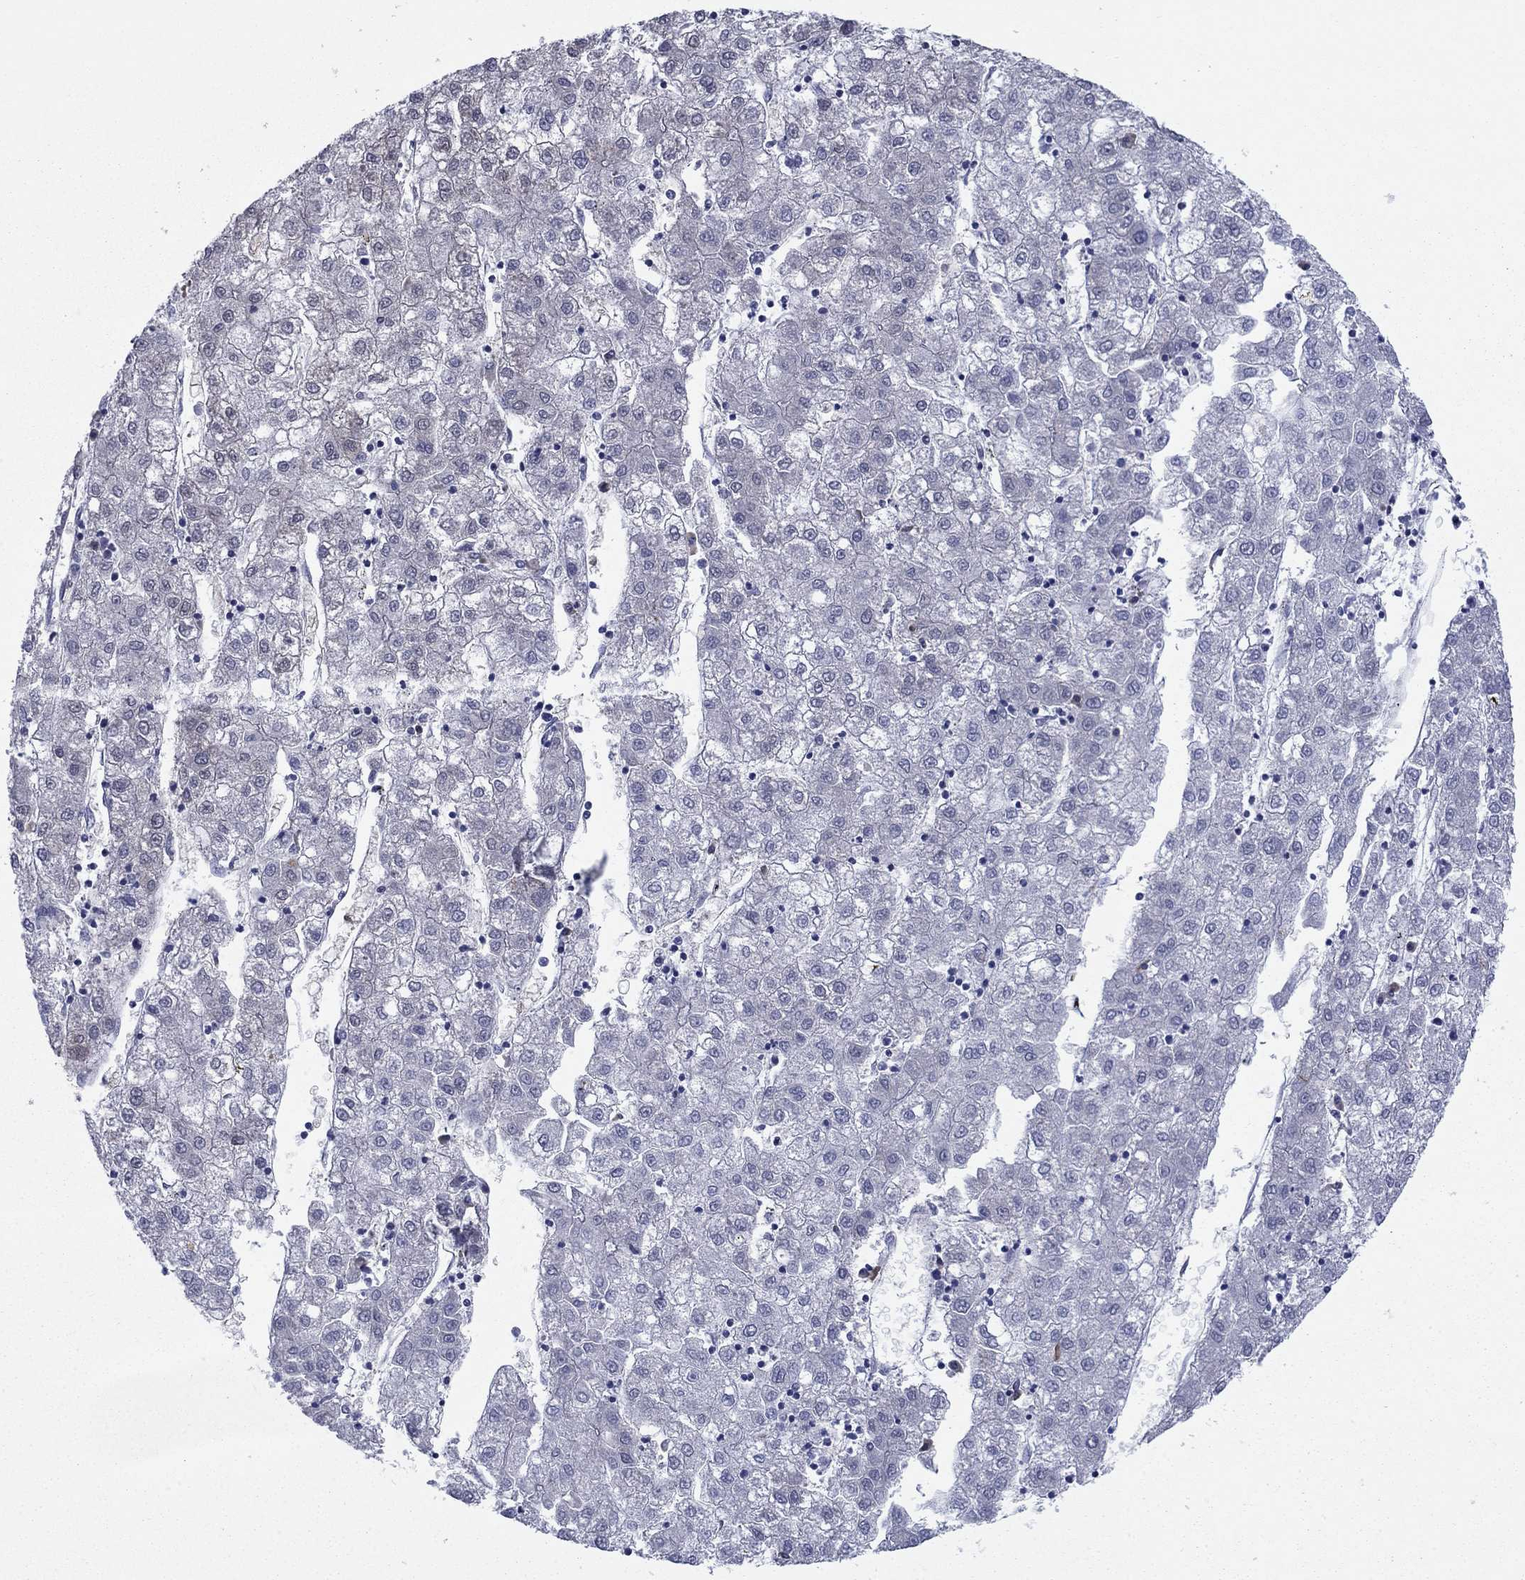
{"staining": {"intensity": "negative", "quantity": "none", "location": "none"}, "tissue": "liver cancer", "cell_type": "Tumor cells", "image_type": "cancer", "snomed": [{"axis": "morphology", "description": "Carcinoma, Hepatocellular, NOS"}, {"axis": "topography", "description": "Liver"}], "caption": "The photomicrograph exhibits no significant expression in tumor cells of liver cancer (hepatocellular carcinoma).", "gene": "FKBP4", "patient": {"sex": "male", "age": 72}}